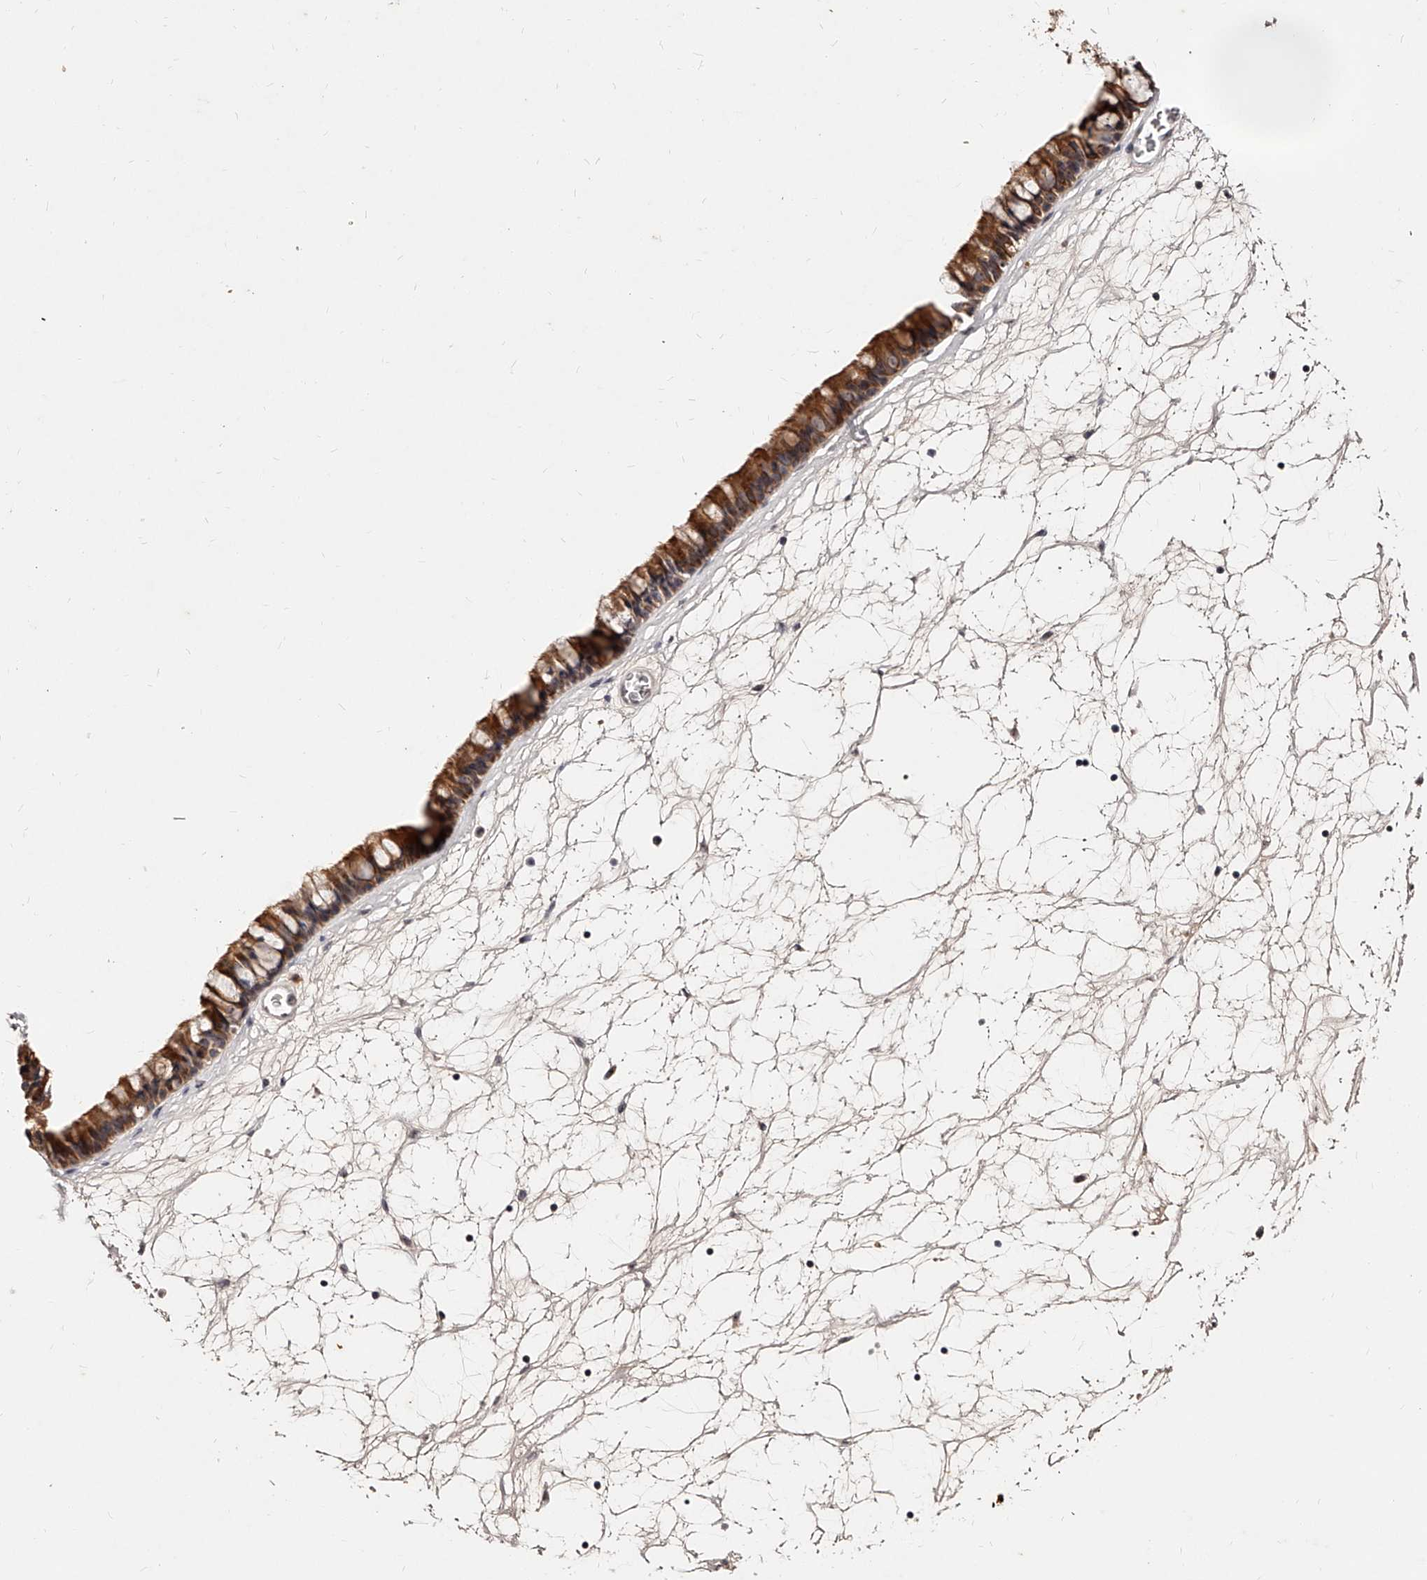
{"staining": {"intensity": "strong", "quantity": ">75%", "location": "cytoplasmic/membranous,nuclear"}, "tissue": "nasopharynx", "cell_type": "Respiratory epithelial cells", "image_type": "normal", "snomed": [{"axis": "morphology", "description": "Normal tissue, NOS"}, {"axis": "topography", "description": "Nasopharynx"}], "caption": "A micrograph of nasopharynx stained for a protein exhibits strong cytoplasmic/membranous,nuclear brown staining in respiratory epithelial cells. (IHC, brightfield microscopy, high magnification).", "gene": "PHACTR1", "patient": {"sex": "male", "age": 64}}